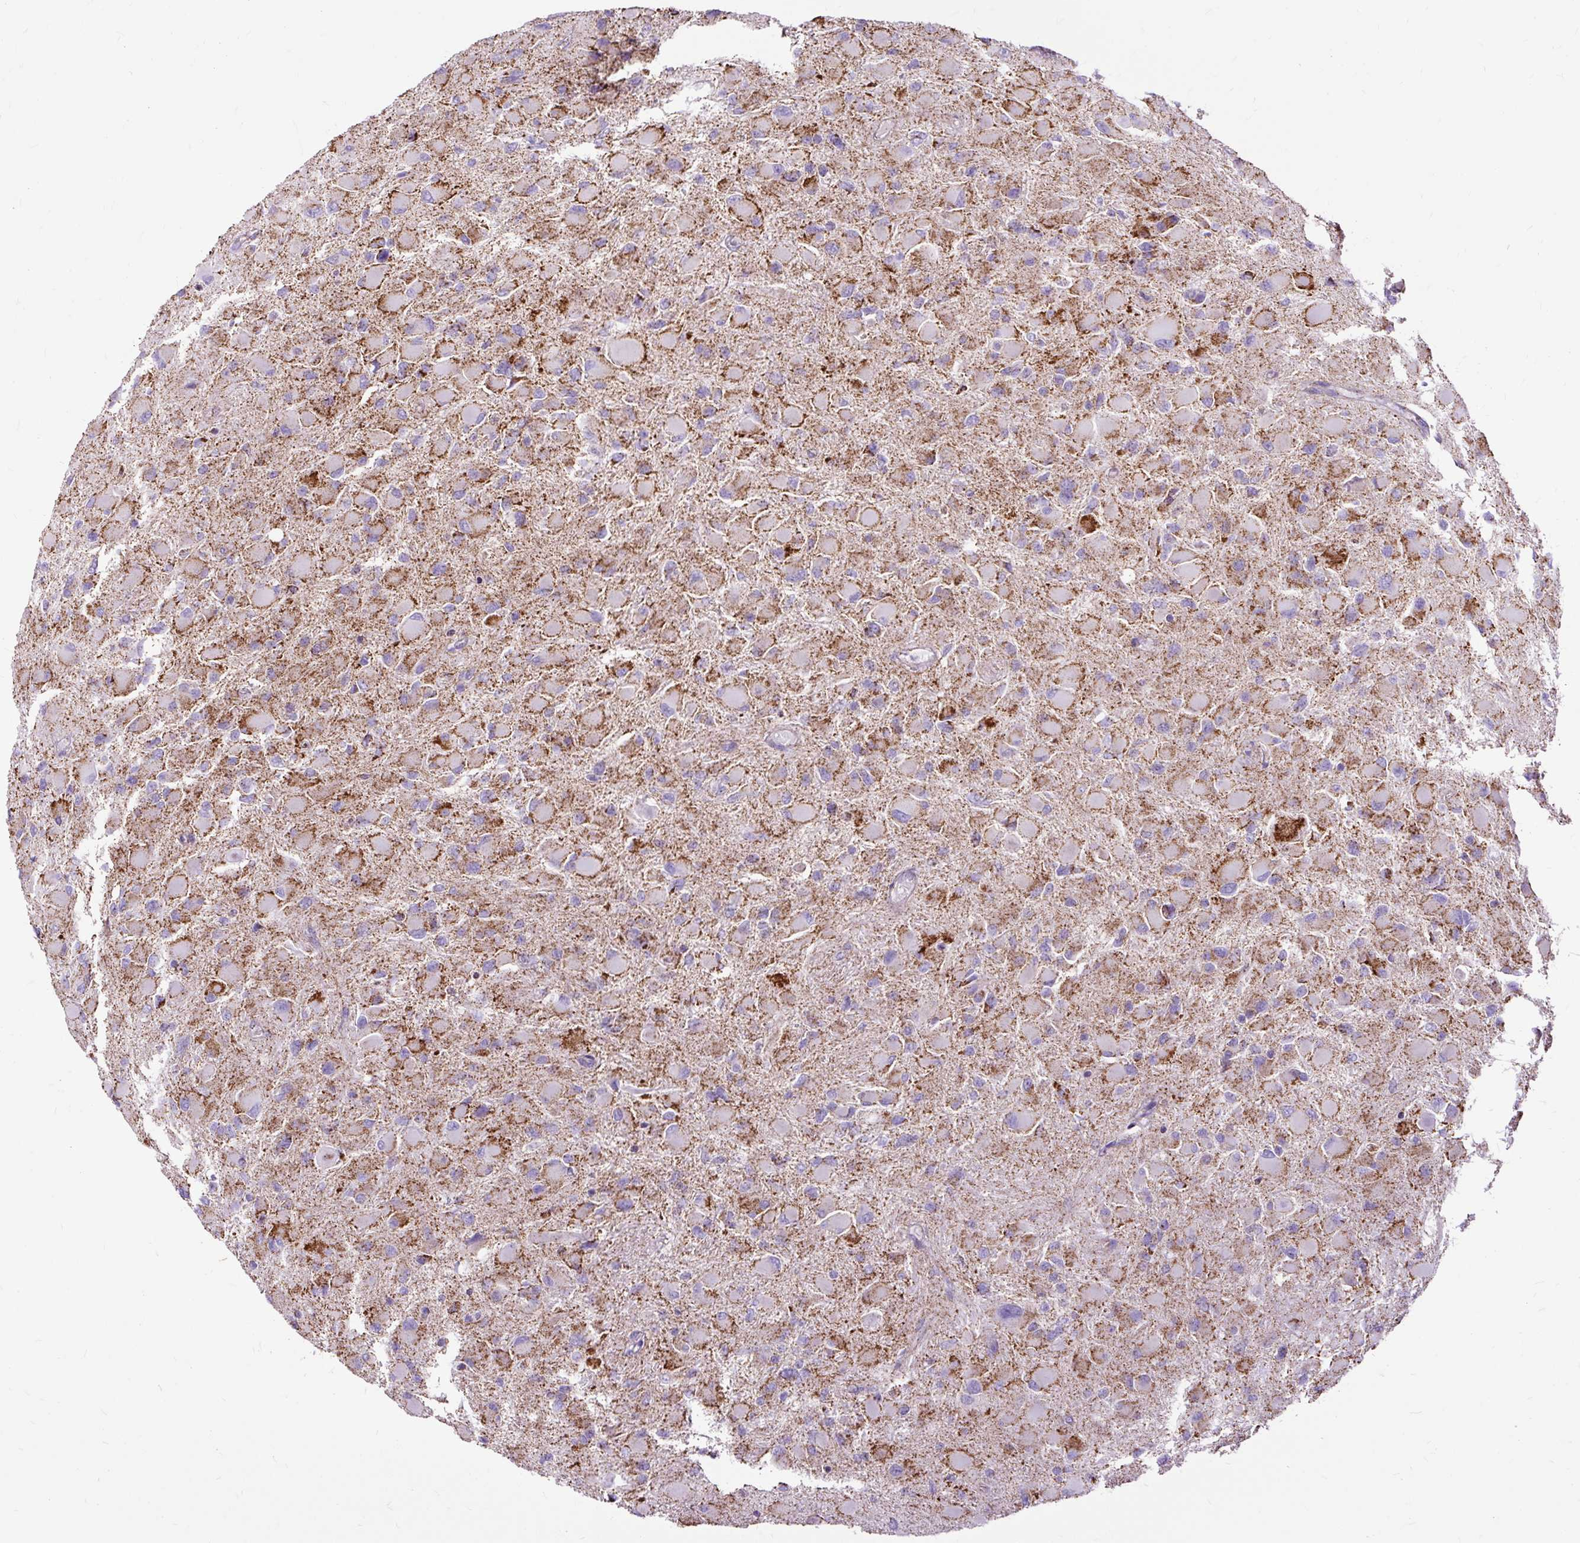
{"staining": {"intensity": "moderate", "quantity": "25%-75%", "location": "cytoplasmic/membranous"}, "tissue": "glioma", "cell_type": "Tumor cells", "image_type": "cancer", "snomed": [{"axis": "morphology", "description": "Glioma, malignant, High grade"}, {"axis": "topography", "description": "Cerebral cortex"}], "caption": "This is a photomicrograph of immunohistochemistry staining of glioma, which shows moderate expression in the cytoplasmic/membranous of tumor cells.", "gene": "DLAT", "patient": {"sex": "female", "age": 36}}